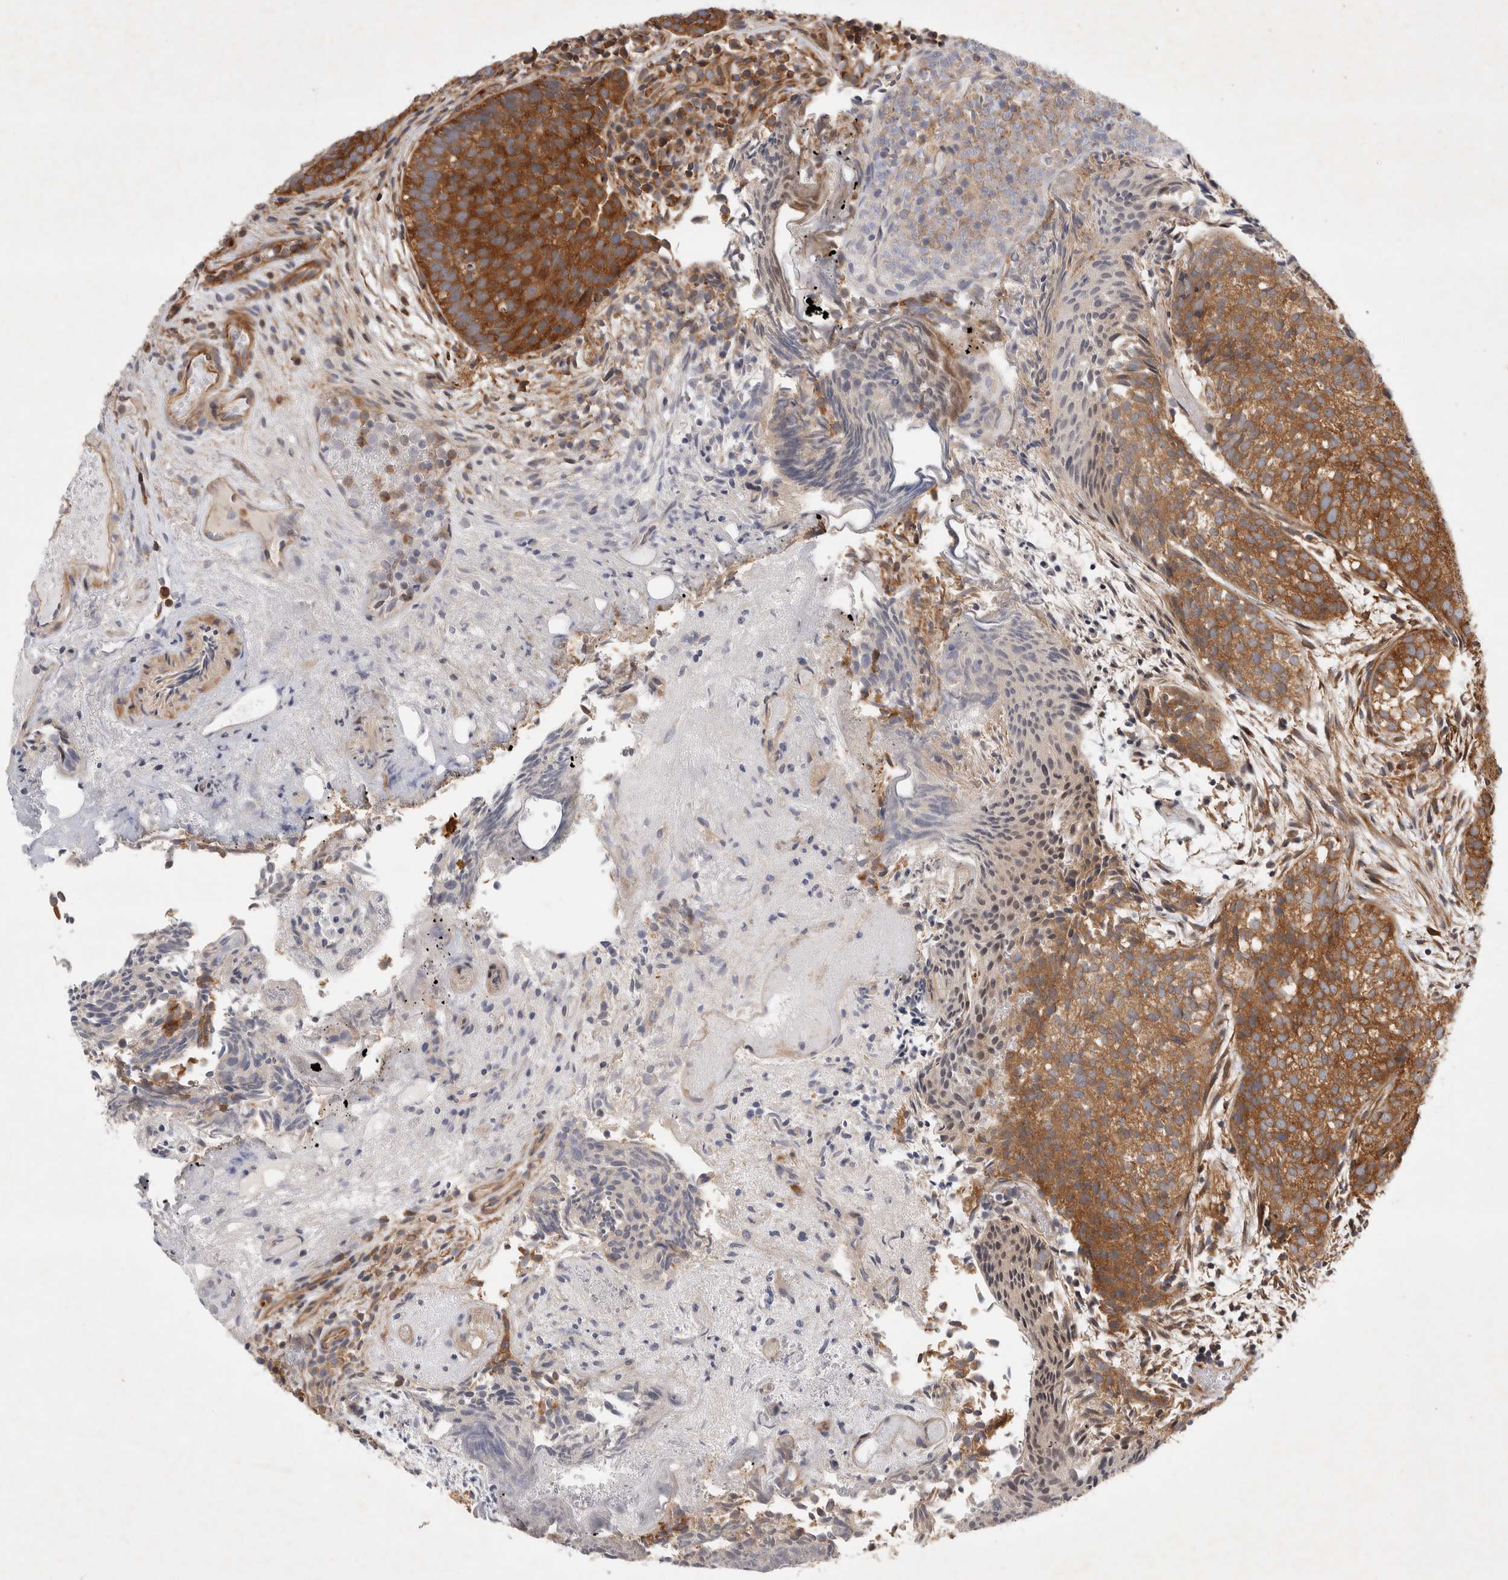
{"staining": {"intensity": "strong", "quantity": ">75%", "location": "cytoplasmic/membranous"}, "tissue": "urothelial cancer", "cell_type": "Tumor cells", "image_type": "cancer", "snomed": [{"axis": "morphology", "description": "Urothelial carcinoma, Low grade"}, {"axis": "topography", "description": "Urinary bladder"}], "caption": "An immunohistochemistry micrograph of neoplastic tissue is shown. Protein staining in brown labels strong cytoplasmic/membranous positivity in low-grade urothelial carcinoma within tumor cells.", "gene": "GPR150", "patient": {"sex": "male", "age": 86}}